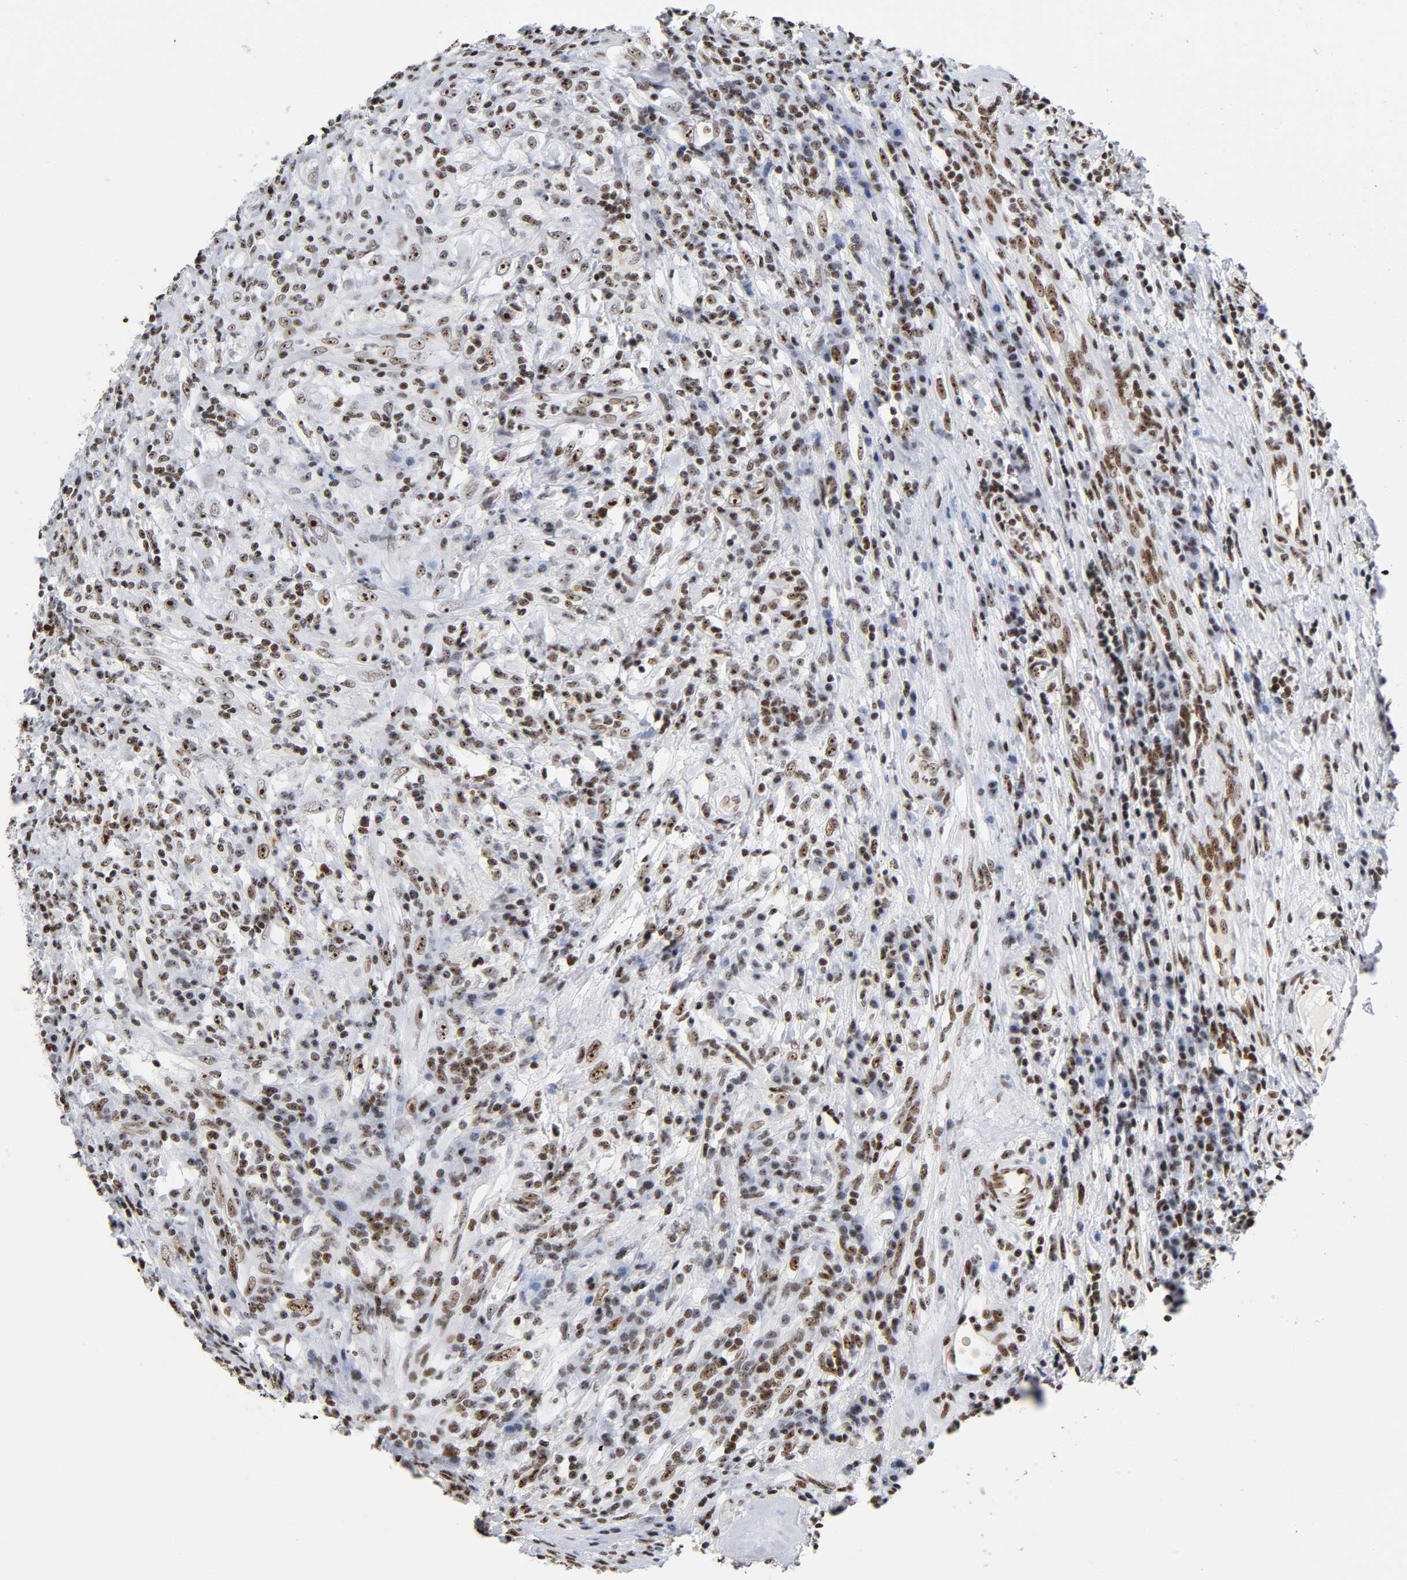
{"staining": {"intensity": "strong", "quantity": ">75%", "location": "nuclear"}, "tissue": "testis cancer", "cell_type": "Tumor cells", "image_type": "cancer", "snomed": [{"axis": "morphology", "description": "Necrosis, NOS"}, {"axis": "morphology", "description": "Carcinoma, Embryonal, NOS"}, {"axis": "topography", "description": "Testis"}], "caption": "Protein analysis of testis cancer (embryonal carcinoma) tissue demonstrates strong nuclear positivity in about >75% of tumor cells.", "gene": "UBTF", "patient": {"sex": "male", "age": 19}}